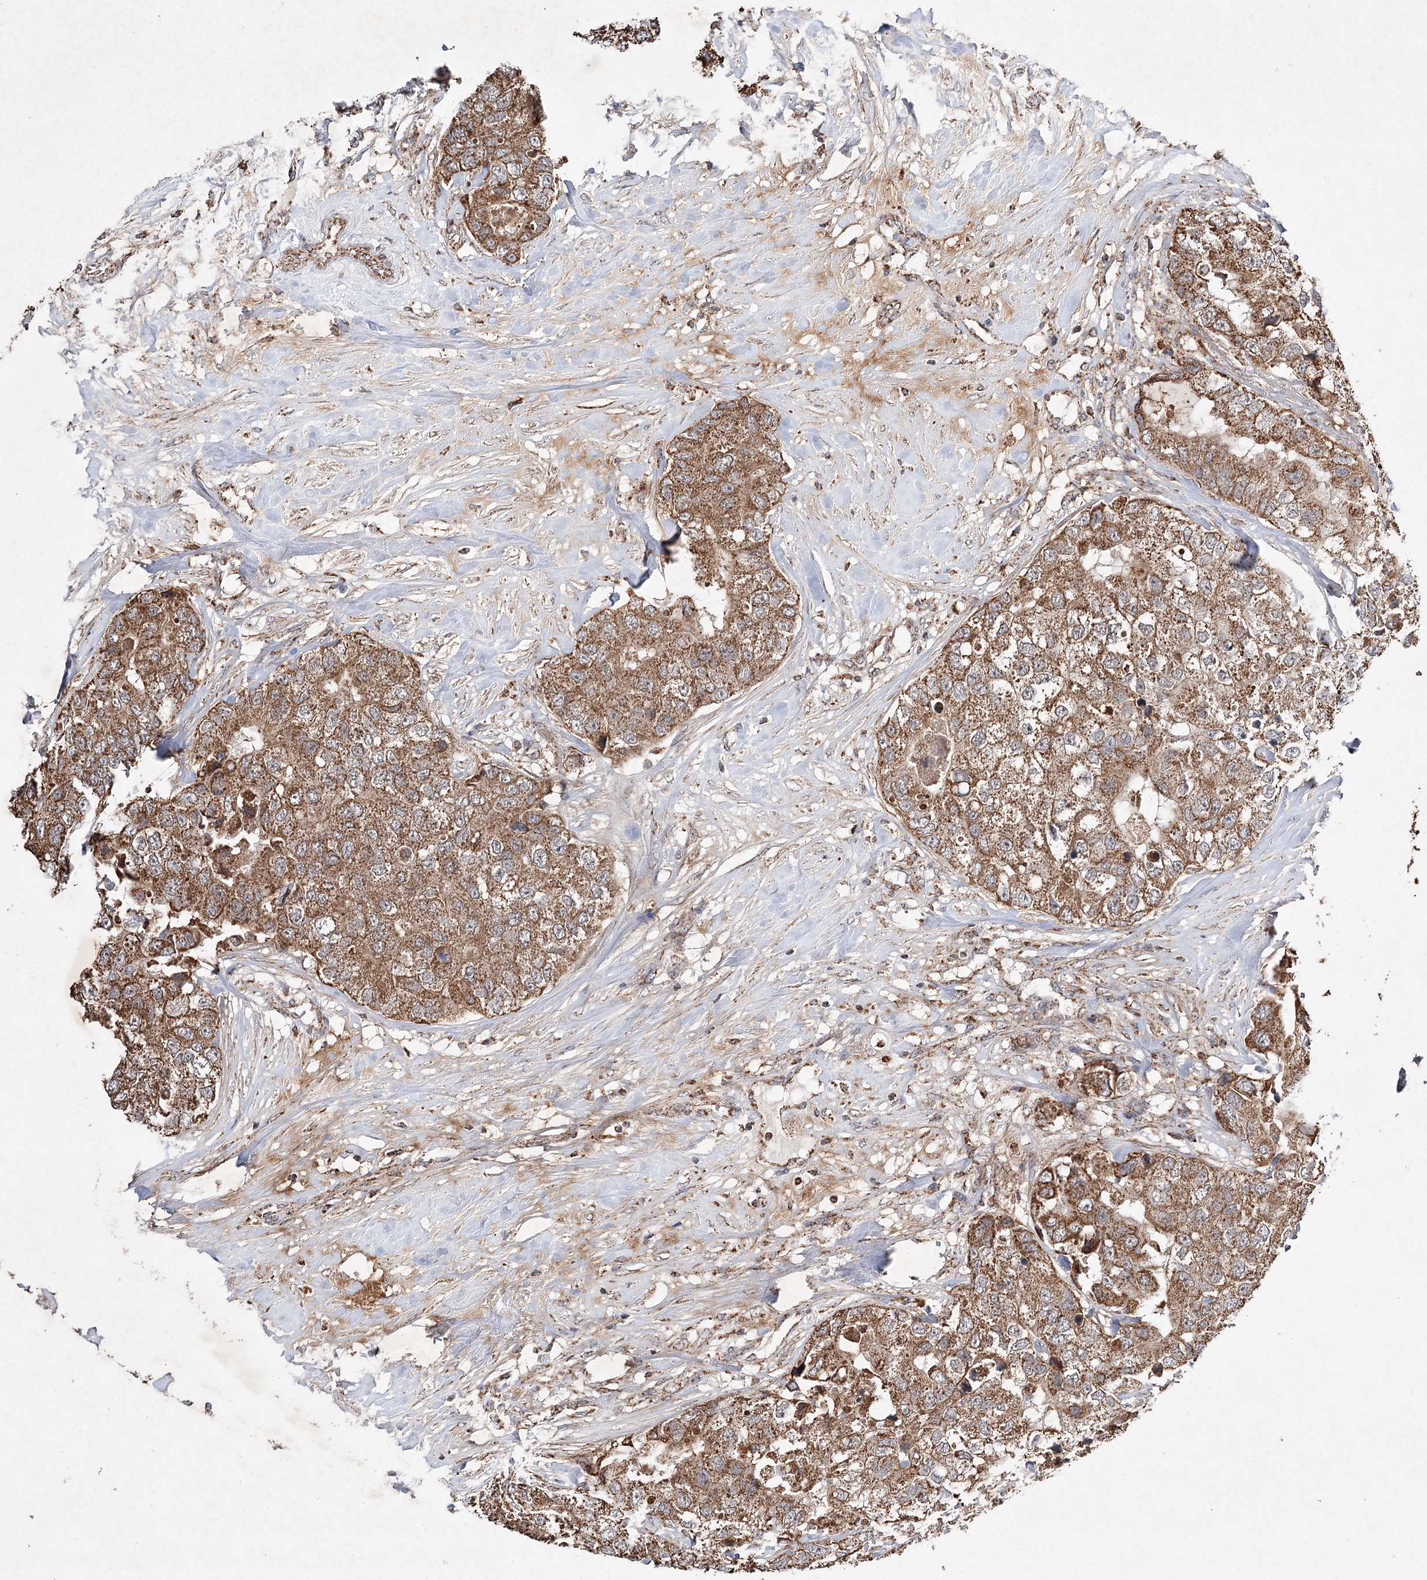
{"staining": {"intensity": "moderate", "quantity": ">75%", "location": "cytoplasmic/membranous"}, "tissue": "breast cancer", "cell_type": "Tumor cells", "image_type": "cancer", "snomed": [{"axis": "morphology", "description": "Duct carcinoma"}, {"axis": "topography", "description": "Breast"}], "caption": "Brown immunohistochemical staining in human intraductal carcinoma (breast) exhibits moderate cytoplasmic/membranous expression in about >75% of tumor cells.", "gene": "PIK3CB", "patient": {"sex": "female", "age": 62}}